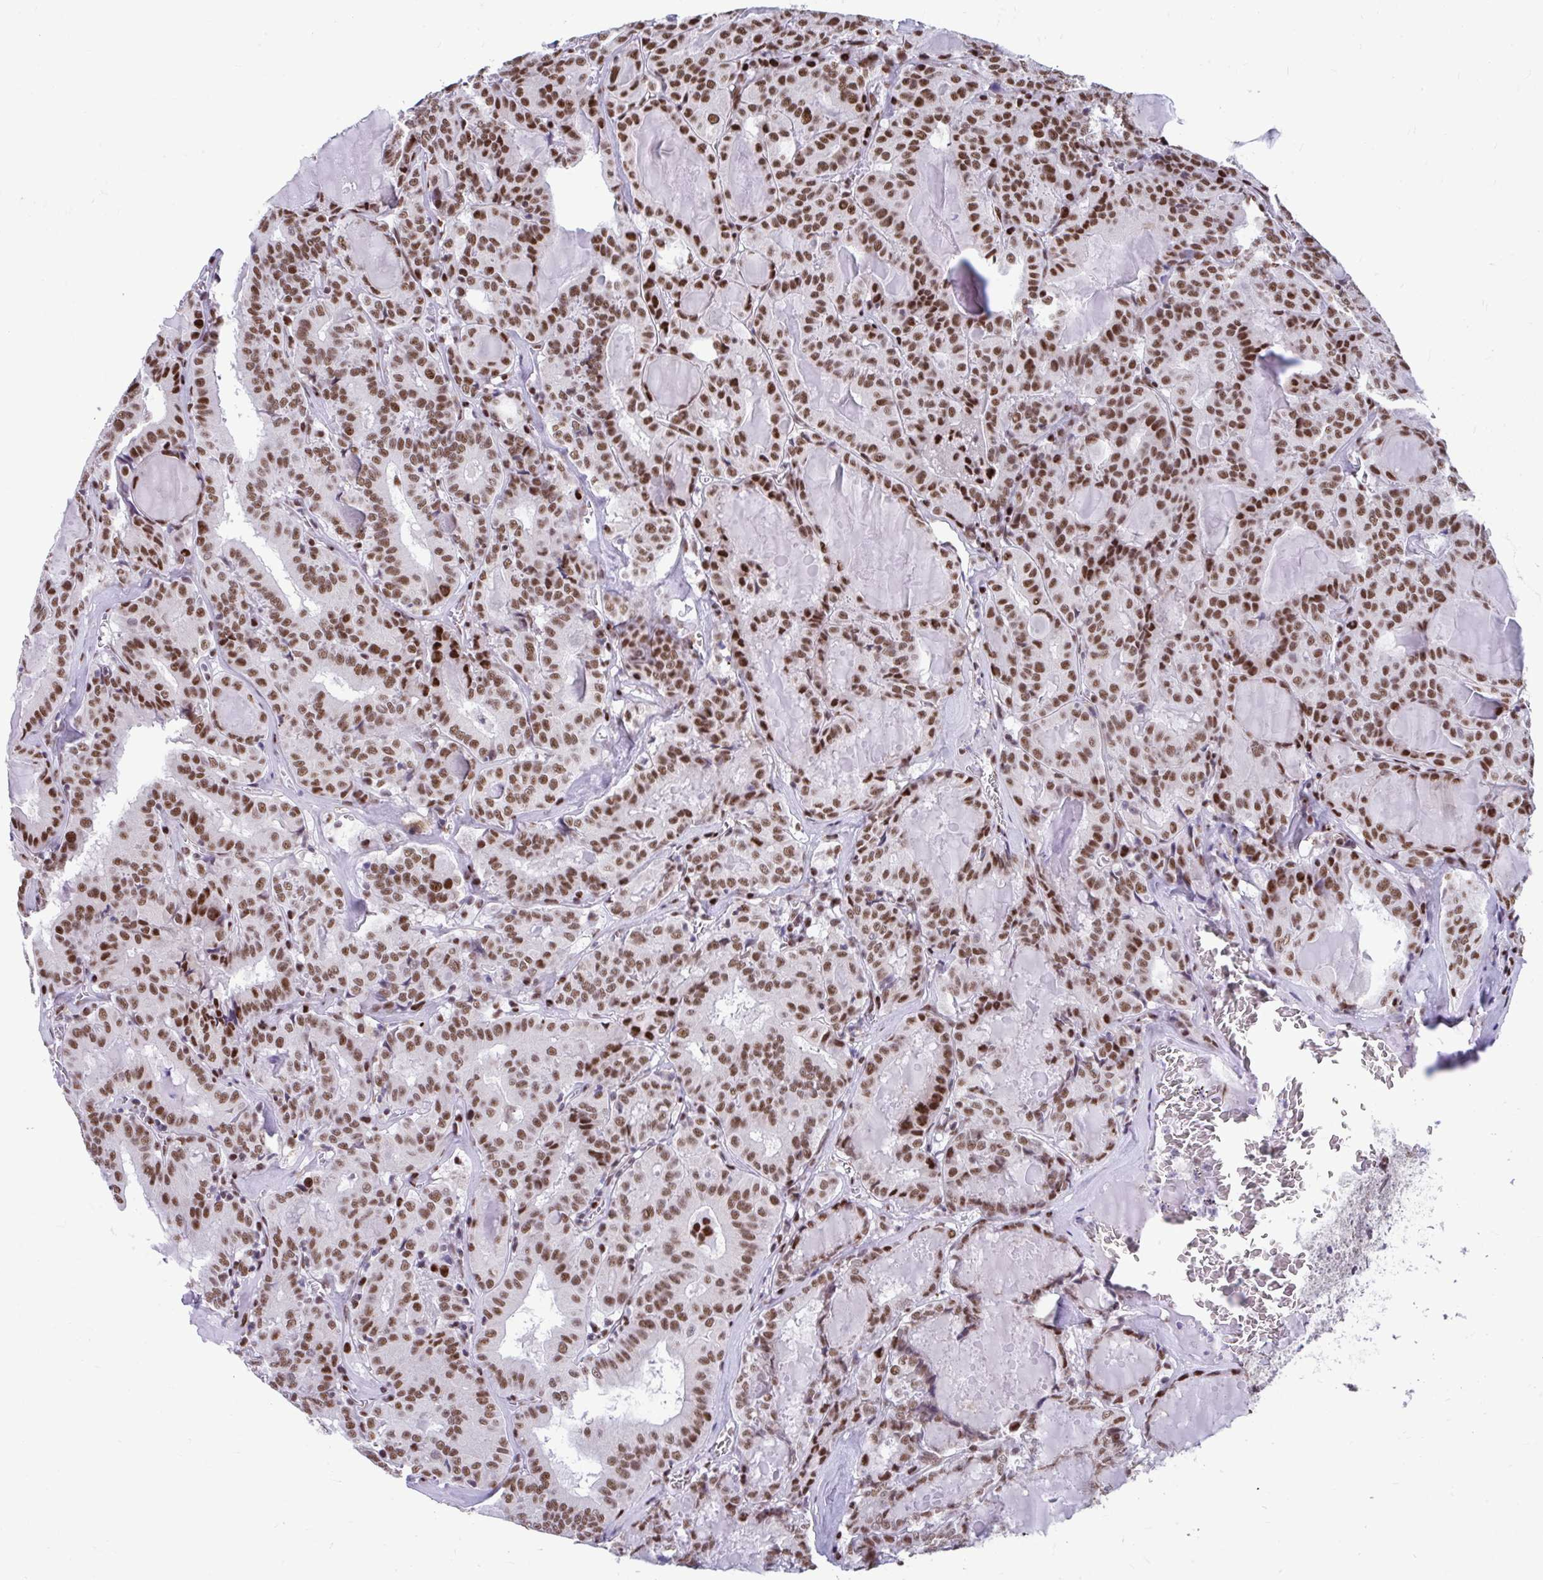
{"staining": {"intensity": "moderate", "quantity": "25%-75%", "location": "nuclear"}, "tissue": "thyroid cancer", "cell_type": "Tumor cells", "image_type": "cancer", "snomed": [{"axis": "morphology", "description": "Papillary adenocarcinoma, NOS"}, {"axis": "topography", "description": "Thyroid gland"}], "caption": "An image showing moderate nuclear staining in approximately 25%-75% of tumor cells in papillary adenocarcinoma (thyroid), as visualized by brown immunohistochemical staining.", "gene": "SLC35C2", "patient": {"sex": "female", "age": 72}}